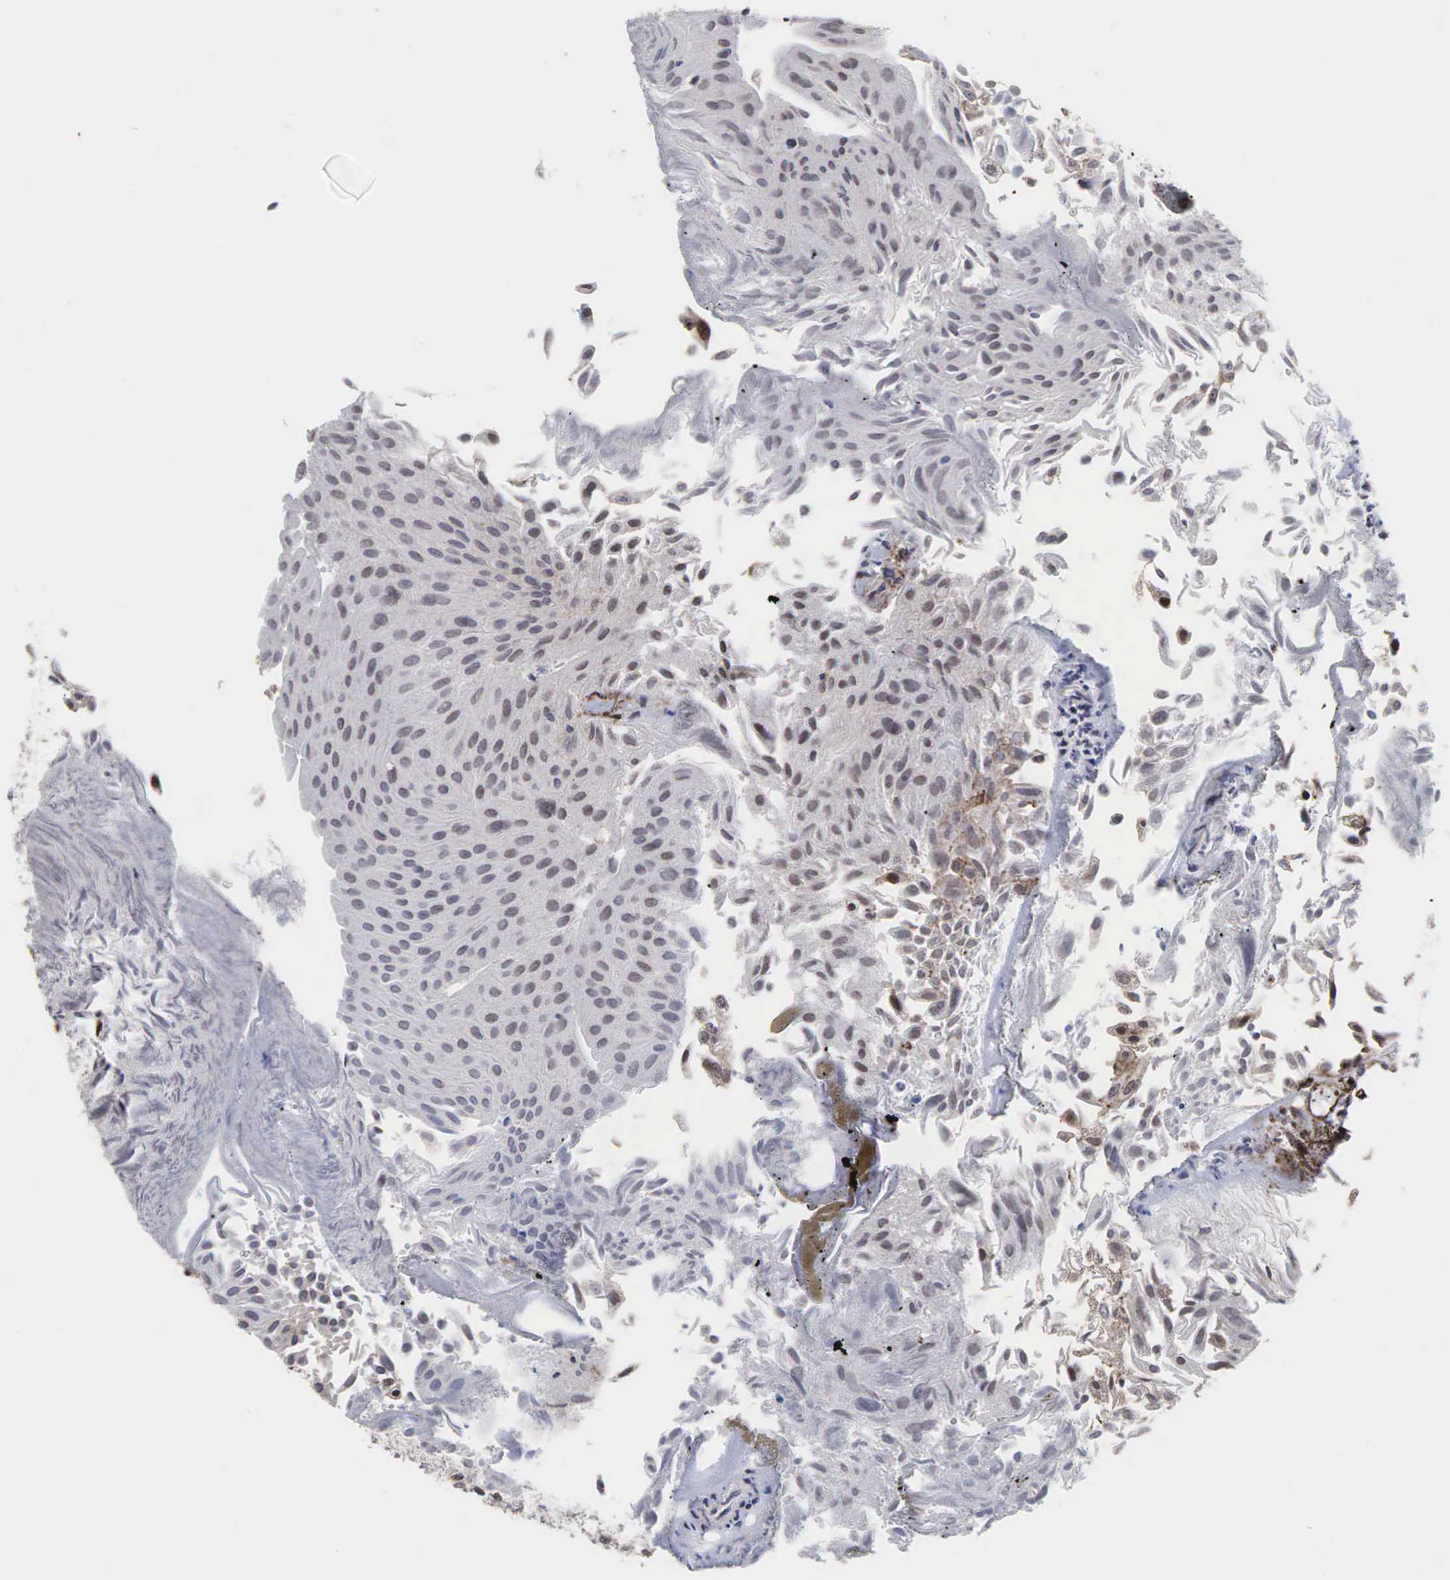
{"staining": {"intensity": "weak", "quantity": "25%-75%", "location": "cytoplasmic/membranous"}, "tissue": "urothelial cancer", "cell_type": "Tumor cells", "image_type": "cancer", "snomed": [{"axis": "morphology", "description": "Urothelial carcinoma, Low grade"}, {"axis": "topography", "description": "Urinary bladder"}], "caption": "The micrograph exhibits immunohistochemical staining of urothelial cancer. There is weak cytoplasmic/membranous expression is appreciated in about 25%-75% of tumor cells.", "gene": "GPRASP1", "patient": {"sex": "male", "age": 86}}